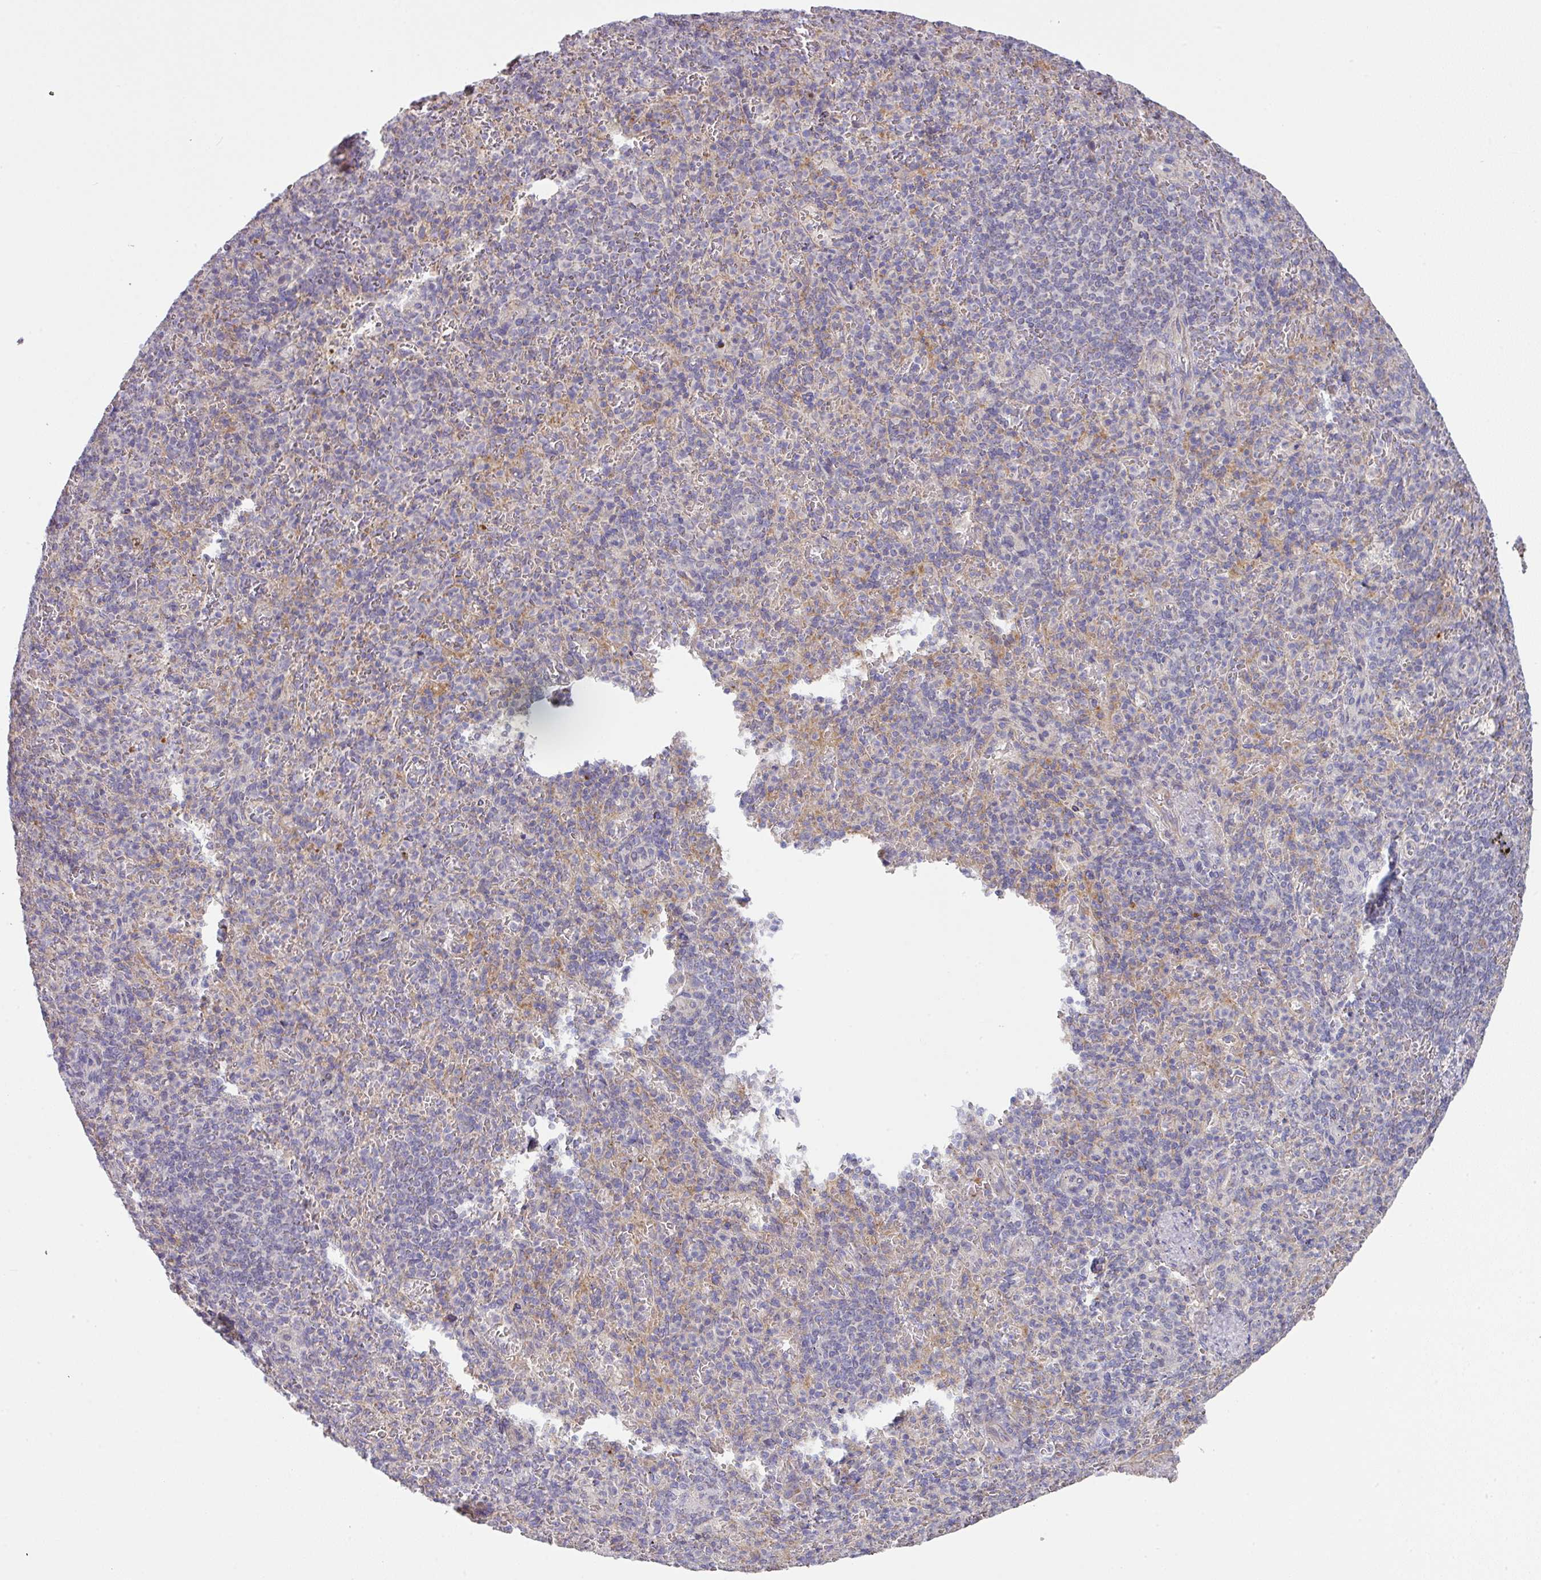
{"staining": {"intensity": "negative", "quantity": "none", "location": "none"}, "tissue": "spleen", "cell_type": "Cells in red pulp", "image_type": "normal", "snomed": [{"axis": "morphology", "description": "Normal tissue, NOS"}, {"axis": "topography", "description": "Spleen"}], "caption": "Immunohistochemical staining of normal human spleen displays no significant staining in cells in red pulp. (DAB immunohistochemistry (IHC) with hematoxylin counter stain).", "gene": "STK35", "patient": {"sex": "female", "age": 74}}